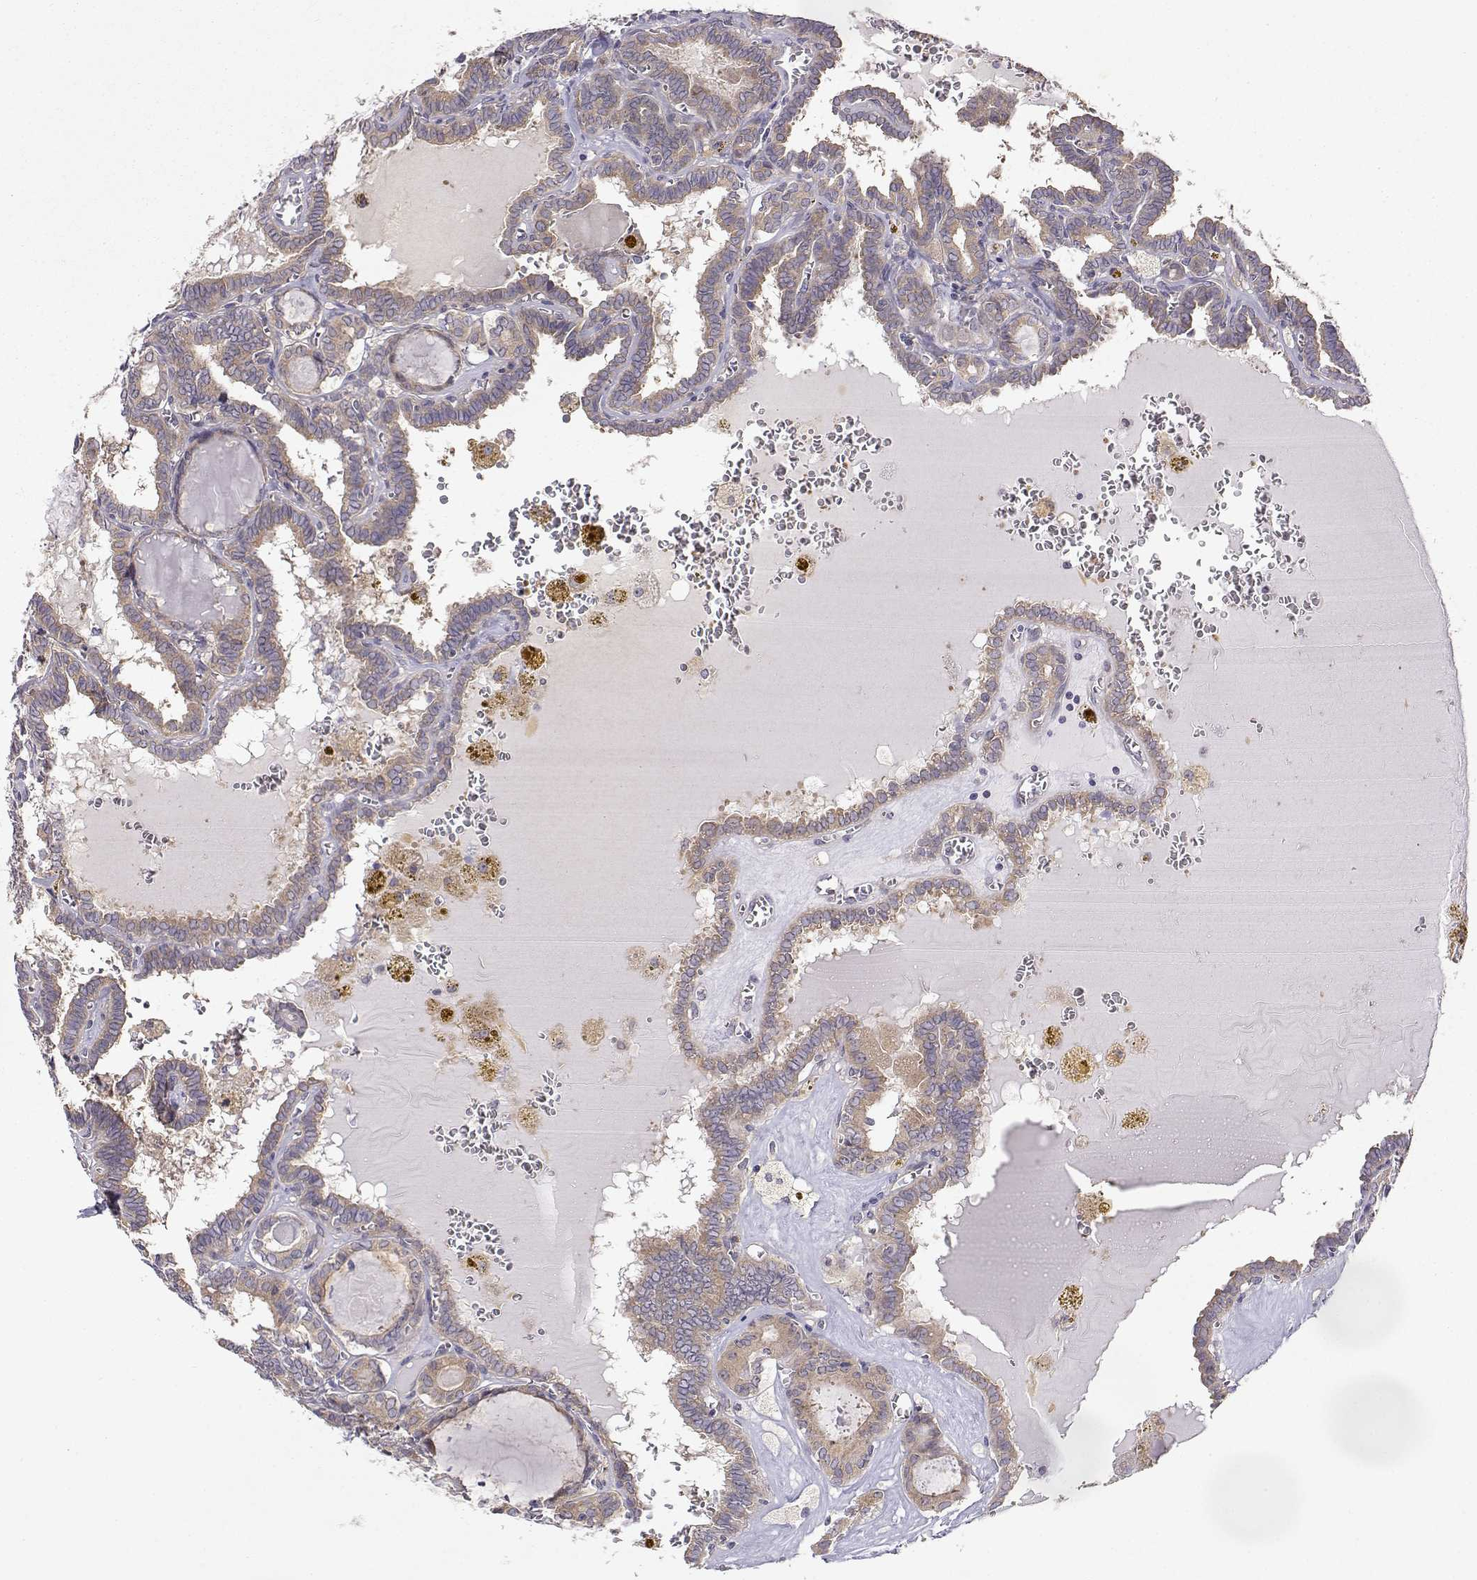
{"staining": {"intensity": "weak", "quantity": ">75%", "location": "cytoplasmic/membranous"}, "tissue": "thyroid cancer", "cell_type": "Tumor cells", "image_type": "cancer", "snomed": [{"axis": "morphology", "description": "Papillary adenocarcinoma, NOS"}, {"axis": "topography", "description": "Thyroid gland"}], "caption": "Protein expression analysis of human papillary adenocarcinoma (thyroid) reveals weak cytoplasmic/membranous staining in approximately >75% of tumor cells.", "gene": "PAIP1", "patient": {"sex": "female", "age": 39}}